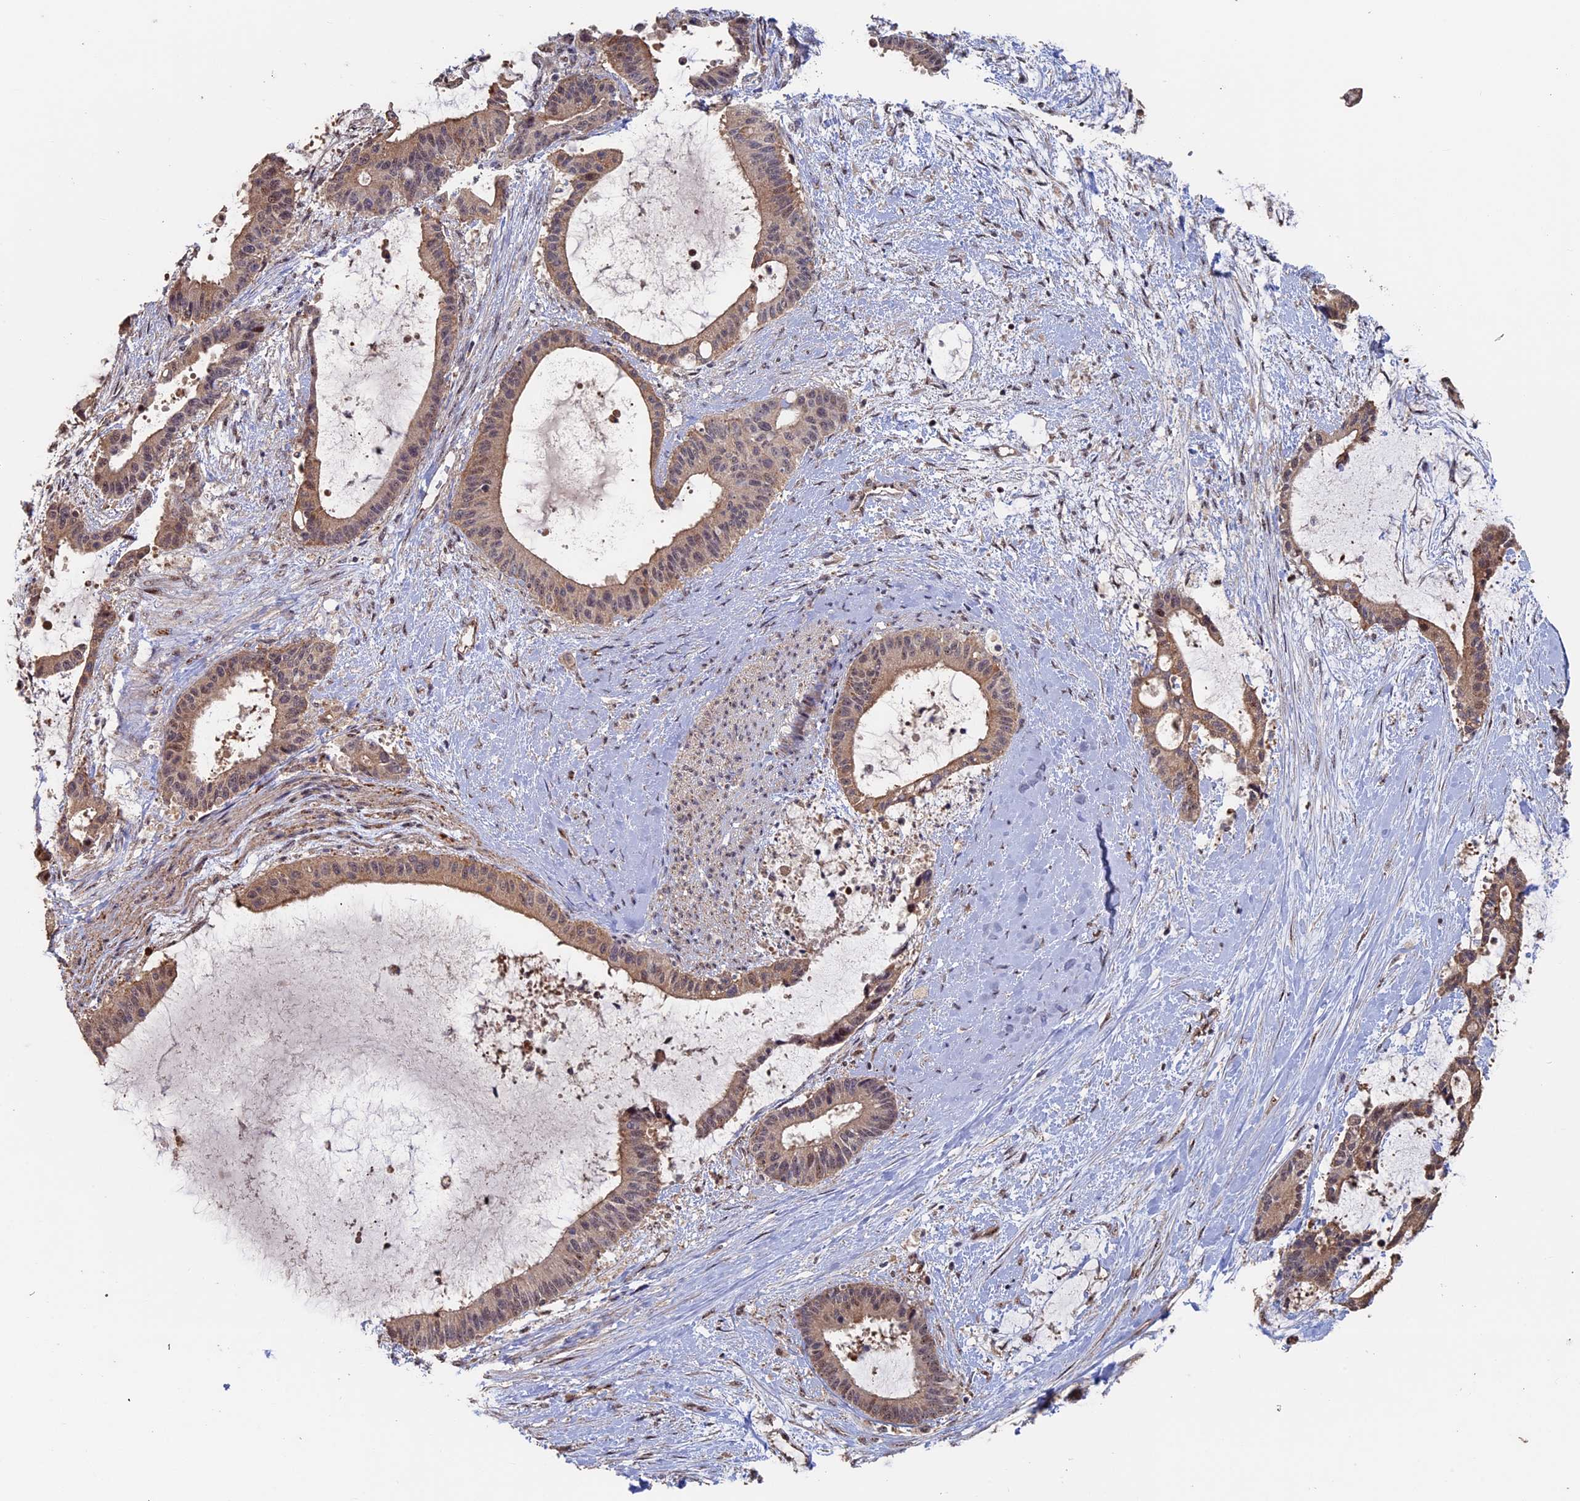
{"staining": {"intensity": "moderate", "quantity": ">75%", "location": "cytoplasmic/membranous,nuclear"}, "tissue": "liver cancer", "cell_type": "Tumor cells", "image_type": "cancer", "snomed": [{"axis": "morphology", "description": "Normal tissue, NOS"}, {"axis": "morphology", "description": "Cholangiocarcinoma"}, {"axis": "topography", "description": "Liver"}, {"axis": "topography", "description": "Peripheral nerve tissue"}], "caption": "About >75% of tumor cells in human liver cancer (cholangiocarcinoma) exhibit moderate cytoplasmic/membranous and nuclear protein positivity as visualized by brown immunohistochemical staining.", "gene": "KIAA1328", "patient": {"sex": "female", "age": 73}}